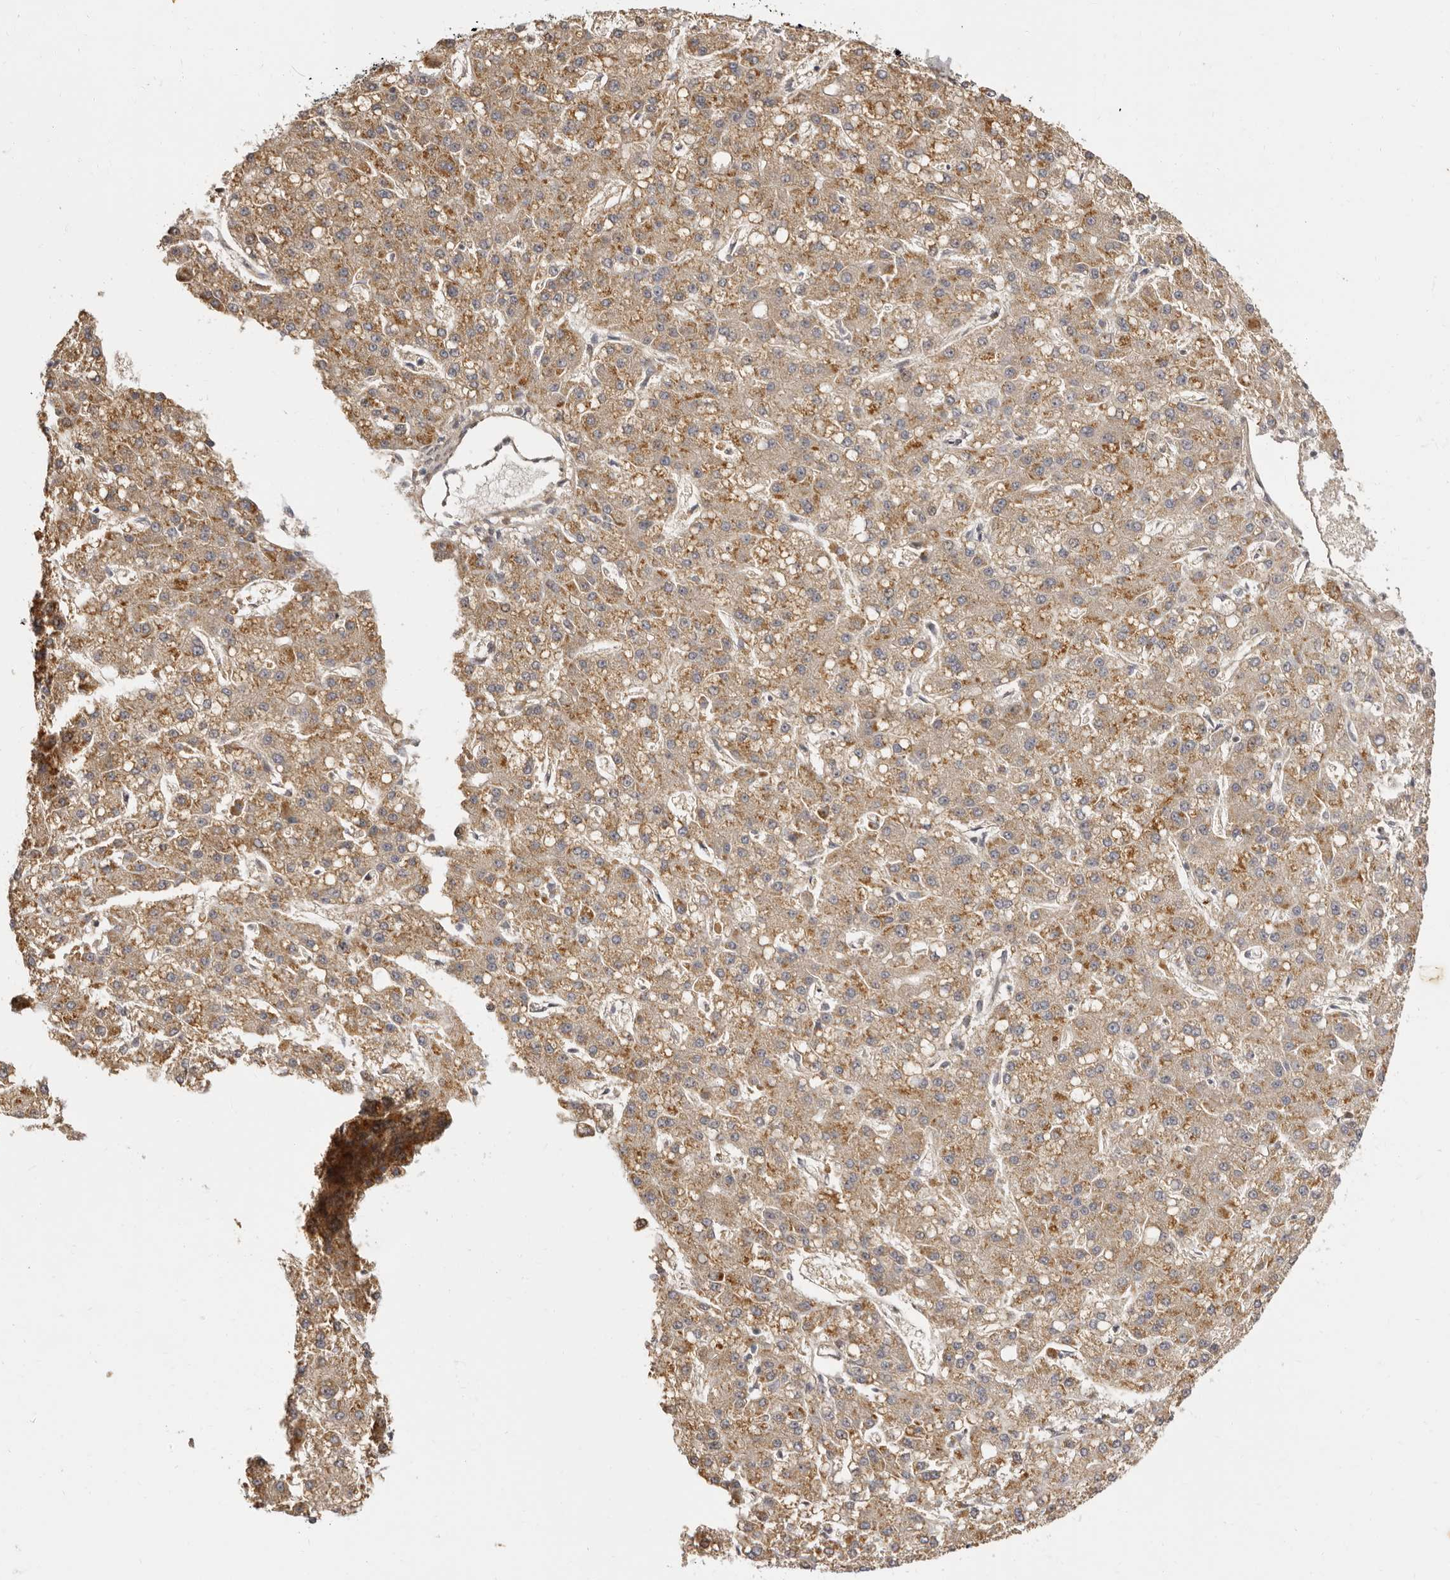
{"staining": {"intensity": "moderate", "quantity": ">75%", "location": "cytoplasmic/membranous"}, "tissue": "liver cancer", "cell_type": "Tumor cells", "image_type": "cancer", "snomed": [{"axis": "morphology", "description": "Carcinoma, Hepatocellular, NOS"}, {"axis": "topography", "description": "Liver"}], "caption": "Immunohistochemical staining of human liver hepatocellular carcinoma exhibits medium levels of moderate cytoplasmic/membranous expression in about >75% of tumor cells. The staining was performed using DAB (3,3'-diaminobenzidine), with brown indicating positive protein expression. Nuclei are stained blue with hematoxylin.", "gene": "ZNF326", "patient": {"sex": "male", "age": 67}}